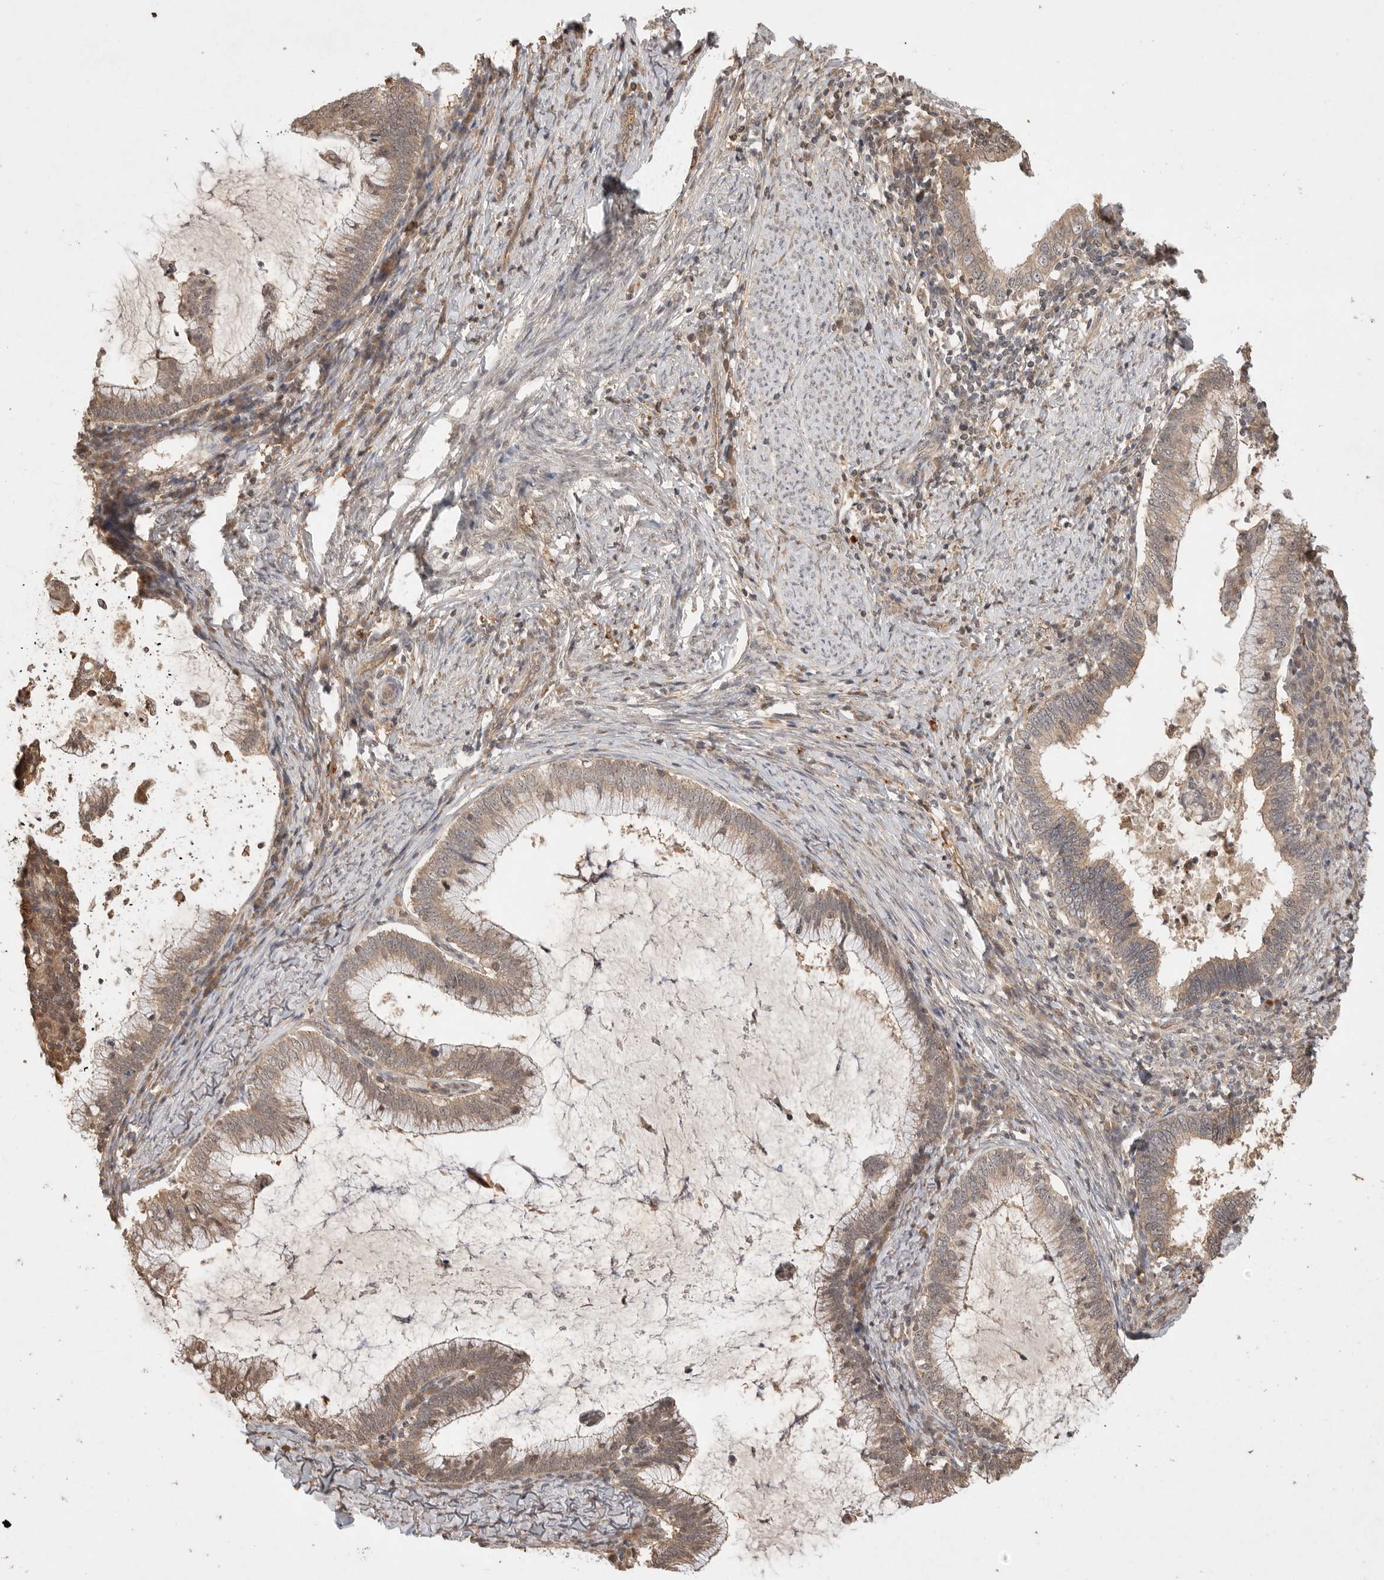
{"staining": {"intensity": "moderate", "quantity": ">75%", "location": "cytoplasmic/membranous"}, "tissue": "cervical cancer", "cell_type": "Tumor cells", "image_type": "cancer", "snomed": [{"axis": "morphology", "description": "Adenocarcinoma, NOS"}, {"axis": "topography", "description": "Cervix"}], "caption": "Cervical adenocarcinoma tissue shows moderate cytoplasmic/membranous staining in about >75% of tumor cells", "gene": "PRMT3", "patient": {"sex": "female", "age": 36}}